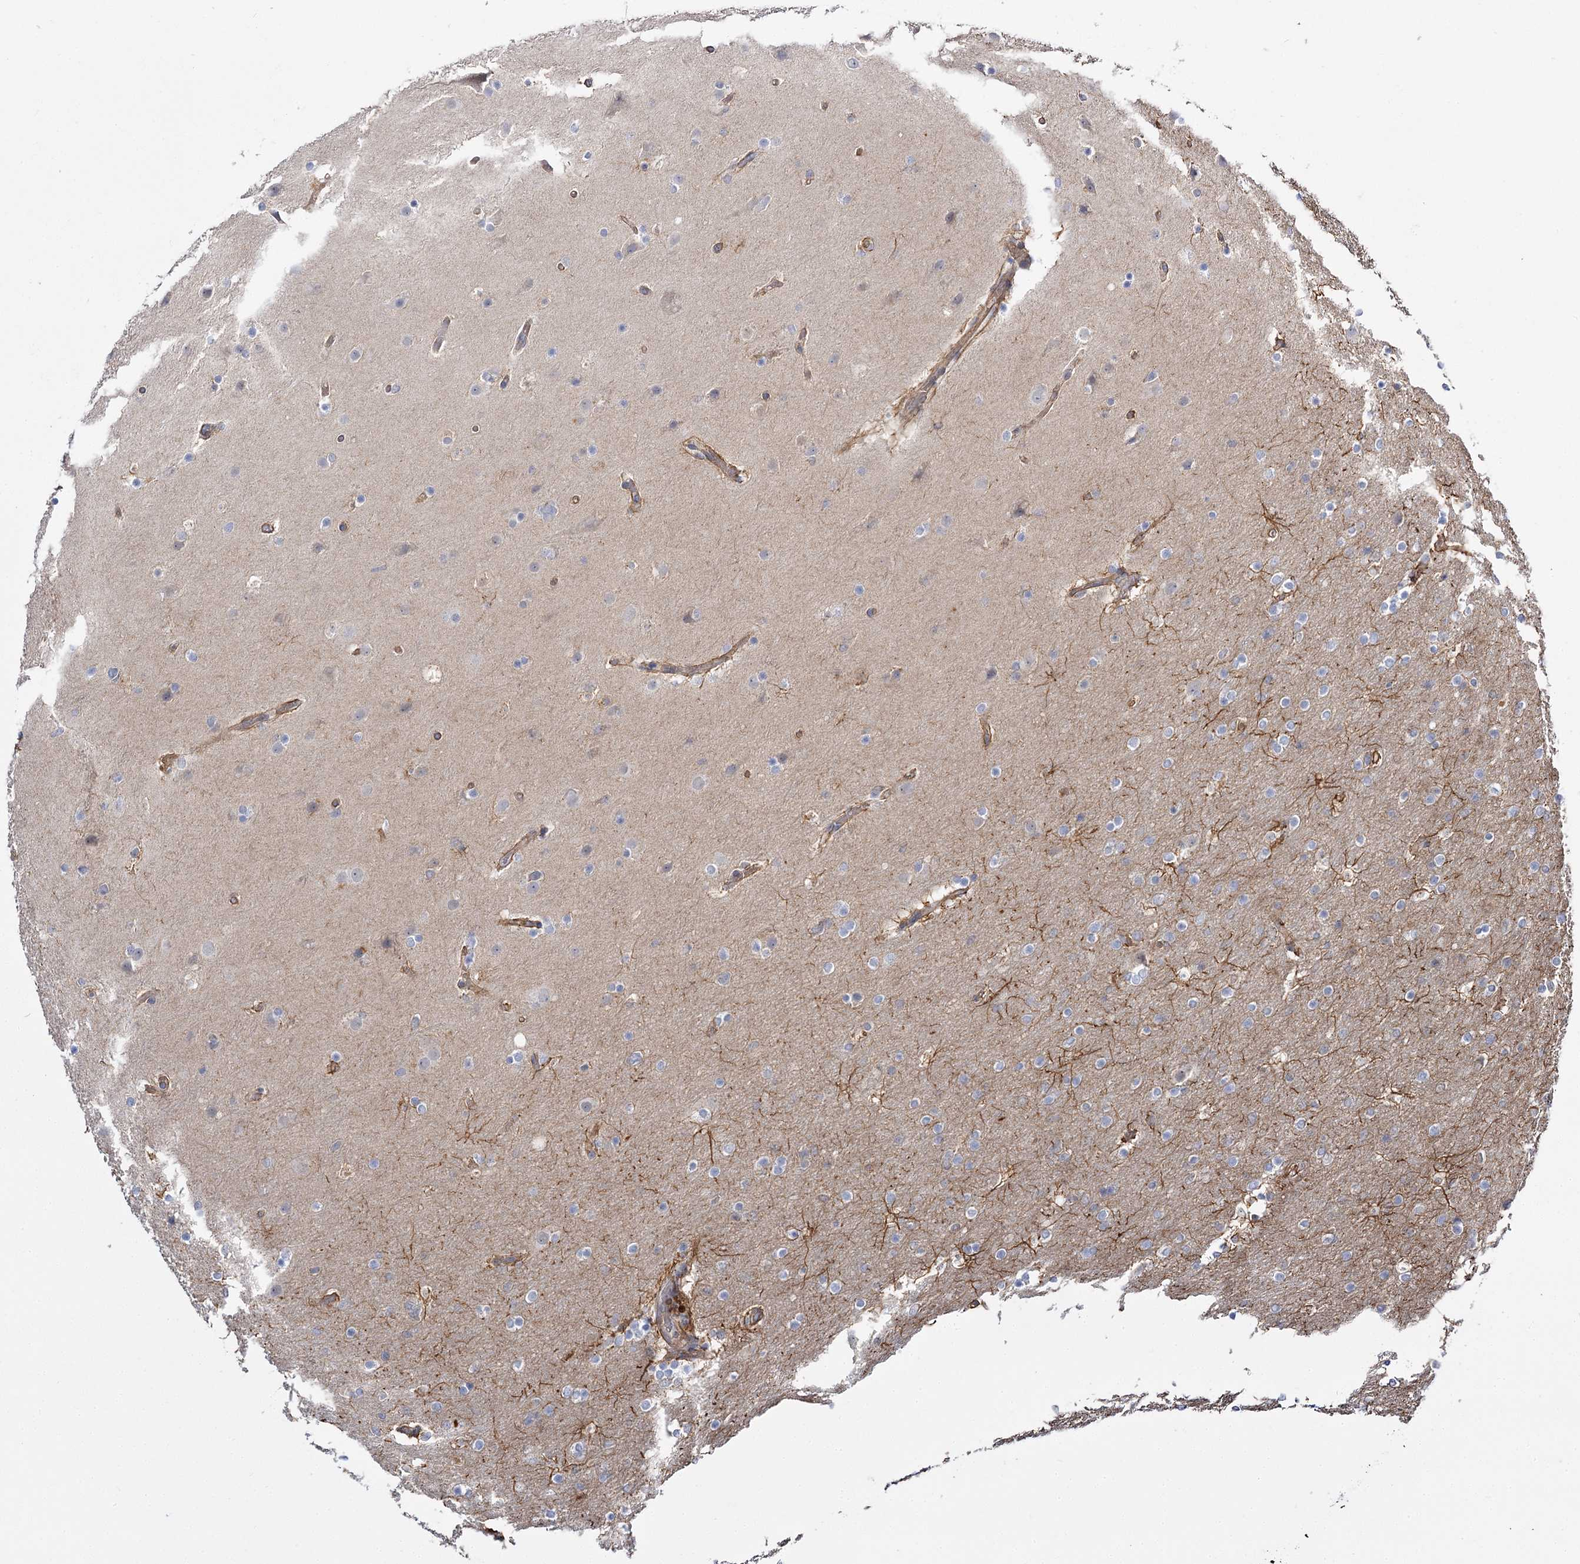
{"staining": {"intensity": "negative", "quantity": "none", "location": "none"}, "tissue": "glioma", "cell_type": "Tumor cells", "image_type": "cancer", "snomed": [{"axis": "morphology", "description": "Glioma, malignant, High grade"}, {"axis": "topography", "description": "Cerebral cortex"}], "caption": "Immunohistochemistry histopathology image of neoplastic tissue: malignant glioma (high-grade) stained with DAB (3,3'-diaminobenzidine) shows no significant protein positivity in tumor cells. The staining was performed using DAB to visualize the protein expression in brown, while the nuclei were stained in blue with hematoxylin (Magnification: 20x).", "gene": "SH3BP5L", "patient": {"sex": "female", "age": 36}}